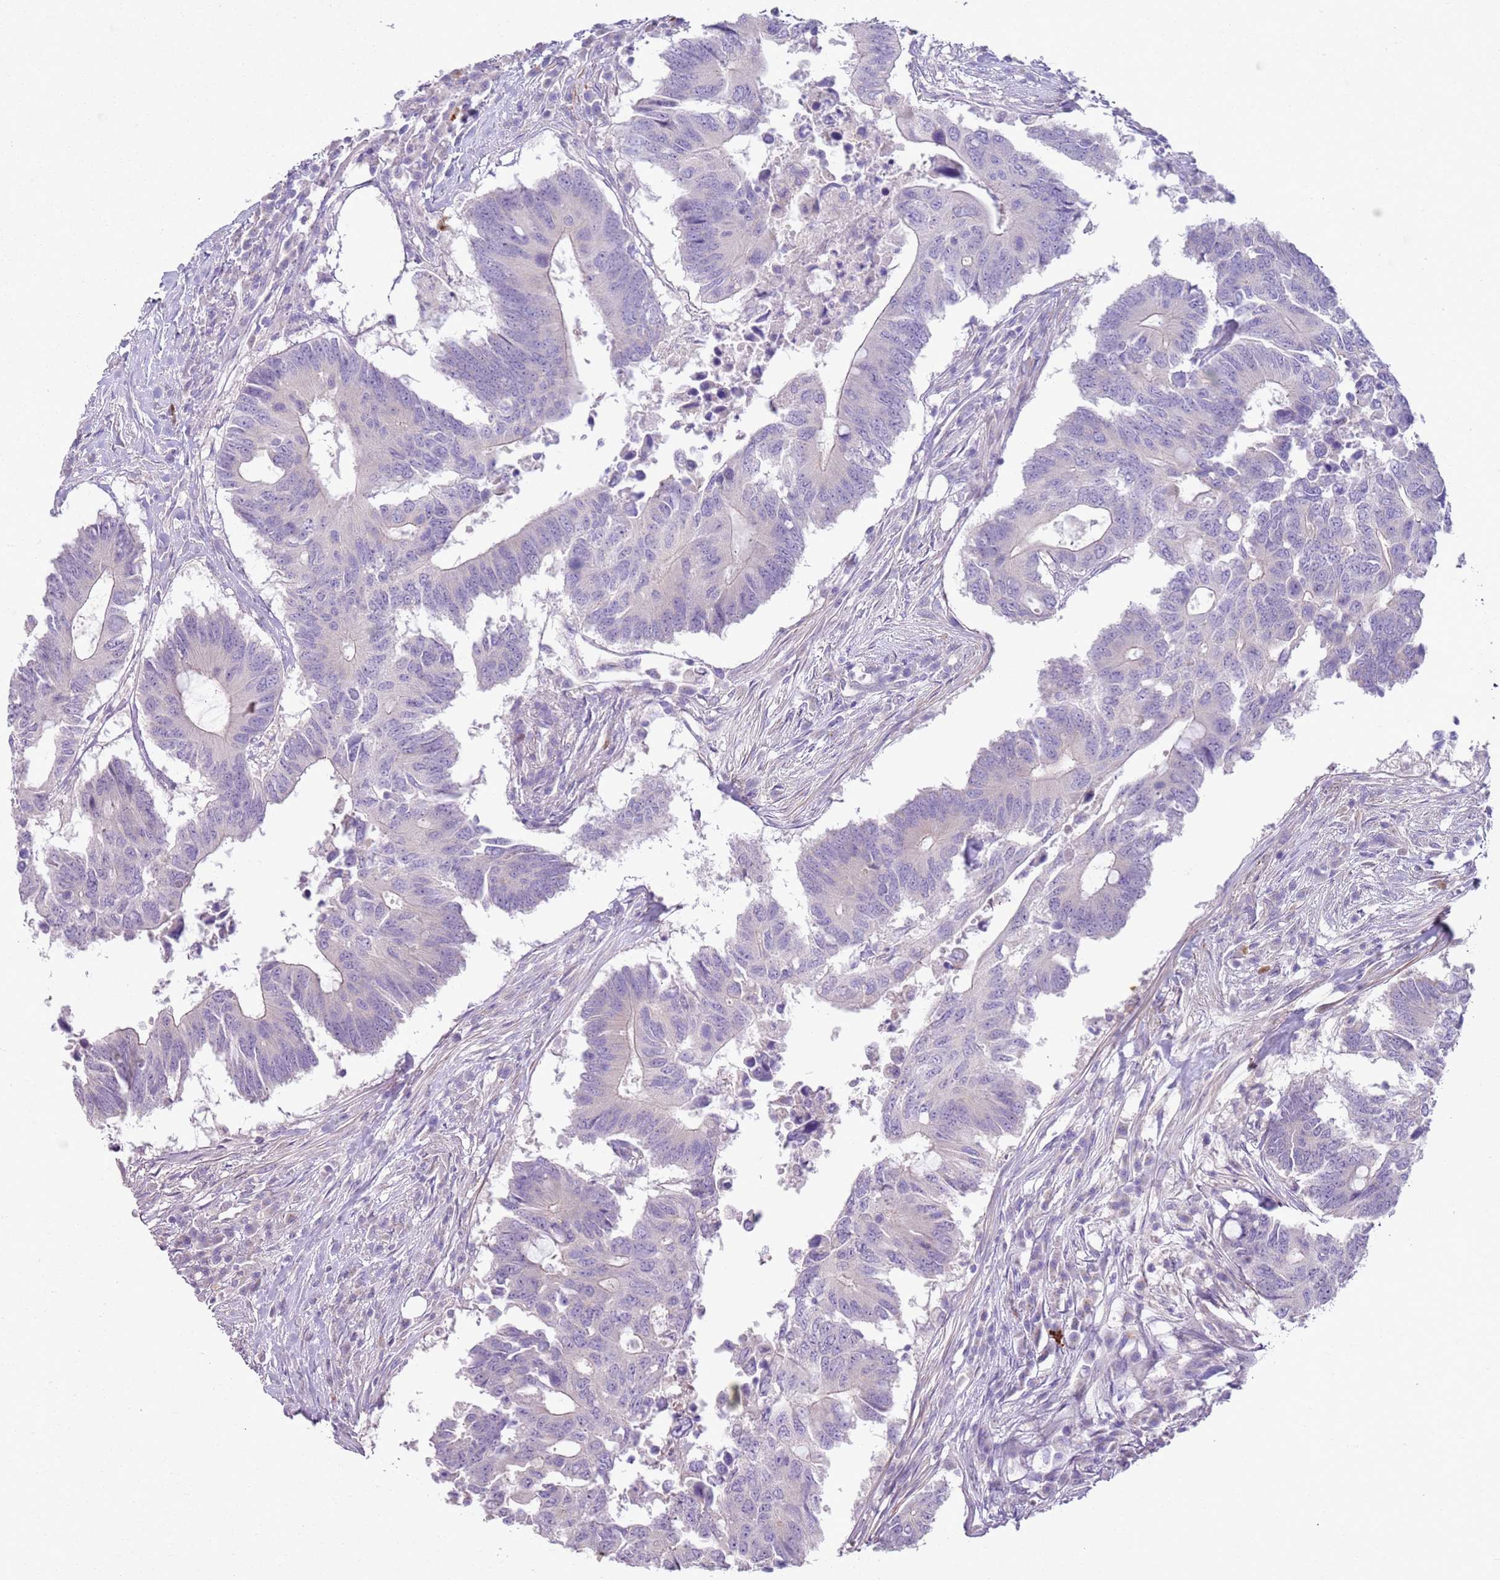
{"staining": {"intensity": "negative", "quantity": "none", "location": "none"}, "tissue": "colorectal cancer", "cell_type": "Tumor cells", "image_type": "cancer", "snomed": [{"axis": "morphology", "description": "Adenocarcinoma, NOS"}, {"axis": "topography", "description": "Colon"}], "caption": "DAB immunohistochemical staining of human colorectal cancer reveals no significant expression in tumor cells.", "gene": "ZNF239", "patient": {"sex": "male", "age": 71}}